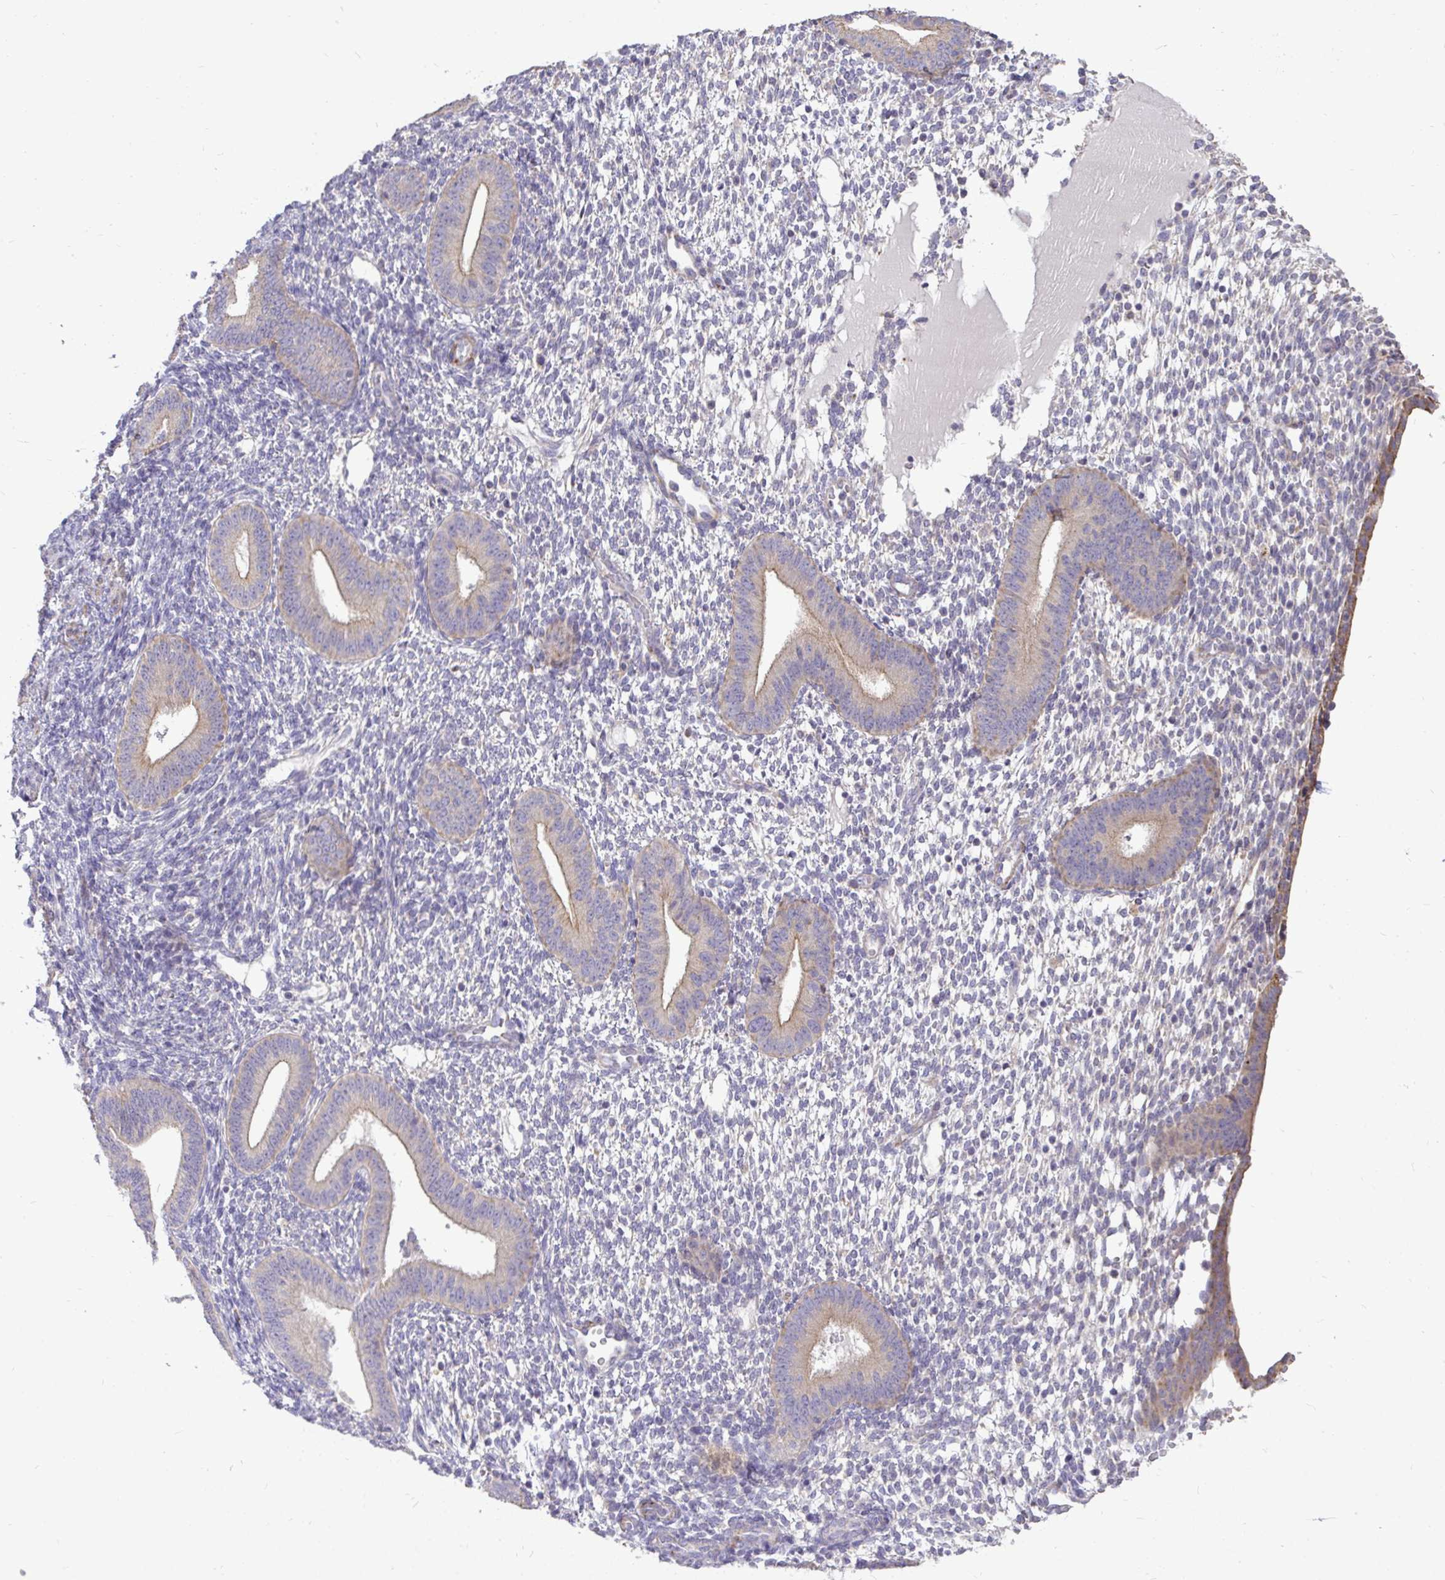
{"staining": {"intensity": "negative", "quantity": "none", "location": "none"}, "tissue": "endometrium", "cell_type": "Cells in endometrial stroma", "image_type": "normal", "snomed": [{"axis": "morphology", "description": "Normal tissue, NOS"}, {"axis": "topography", "description": "Endometrium"}], "caption": "DAB (3,3'-diaminobenzidine) immunohistochemical staining of unremarkable human endometrium demonstrates no significant positivity in cells in endometrial stroma. Nuclei are stained in blue.", "gene": "STRIP1", "patient": {"sex": "female", "age": 40}}